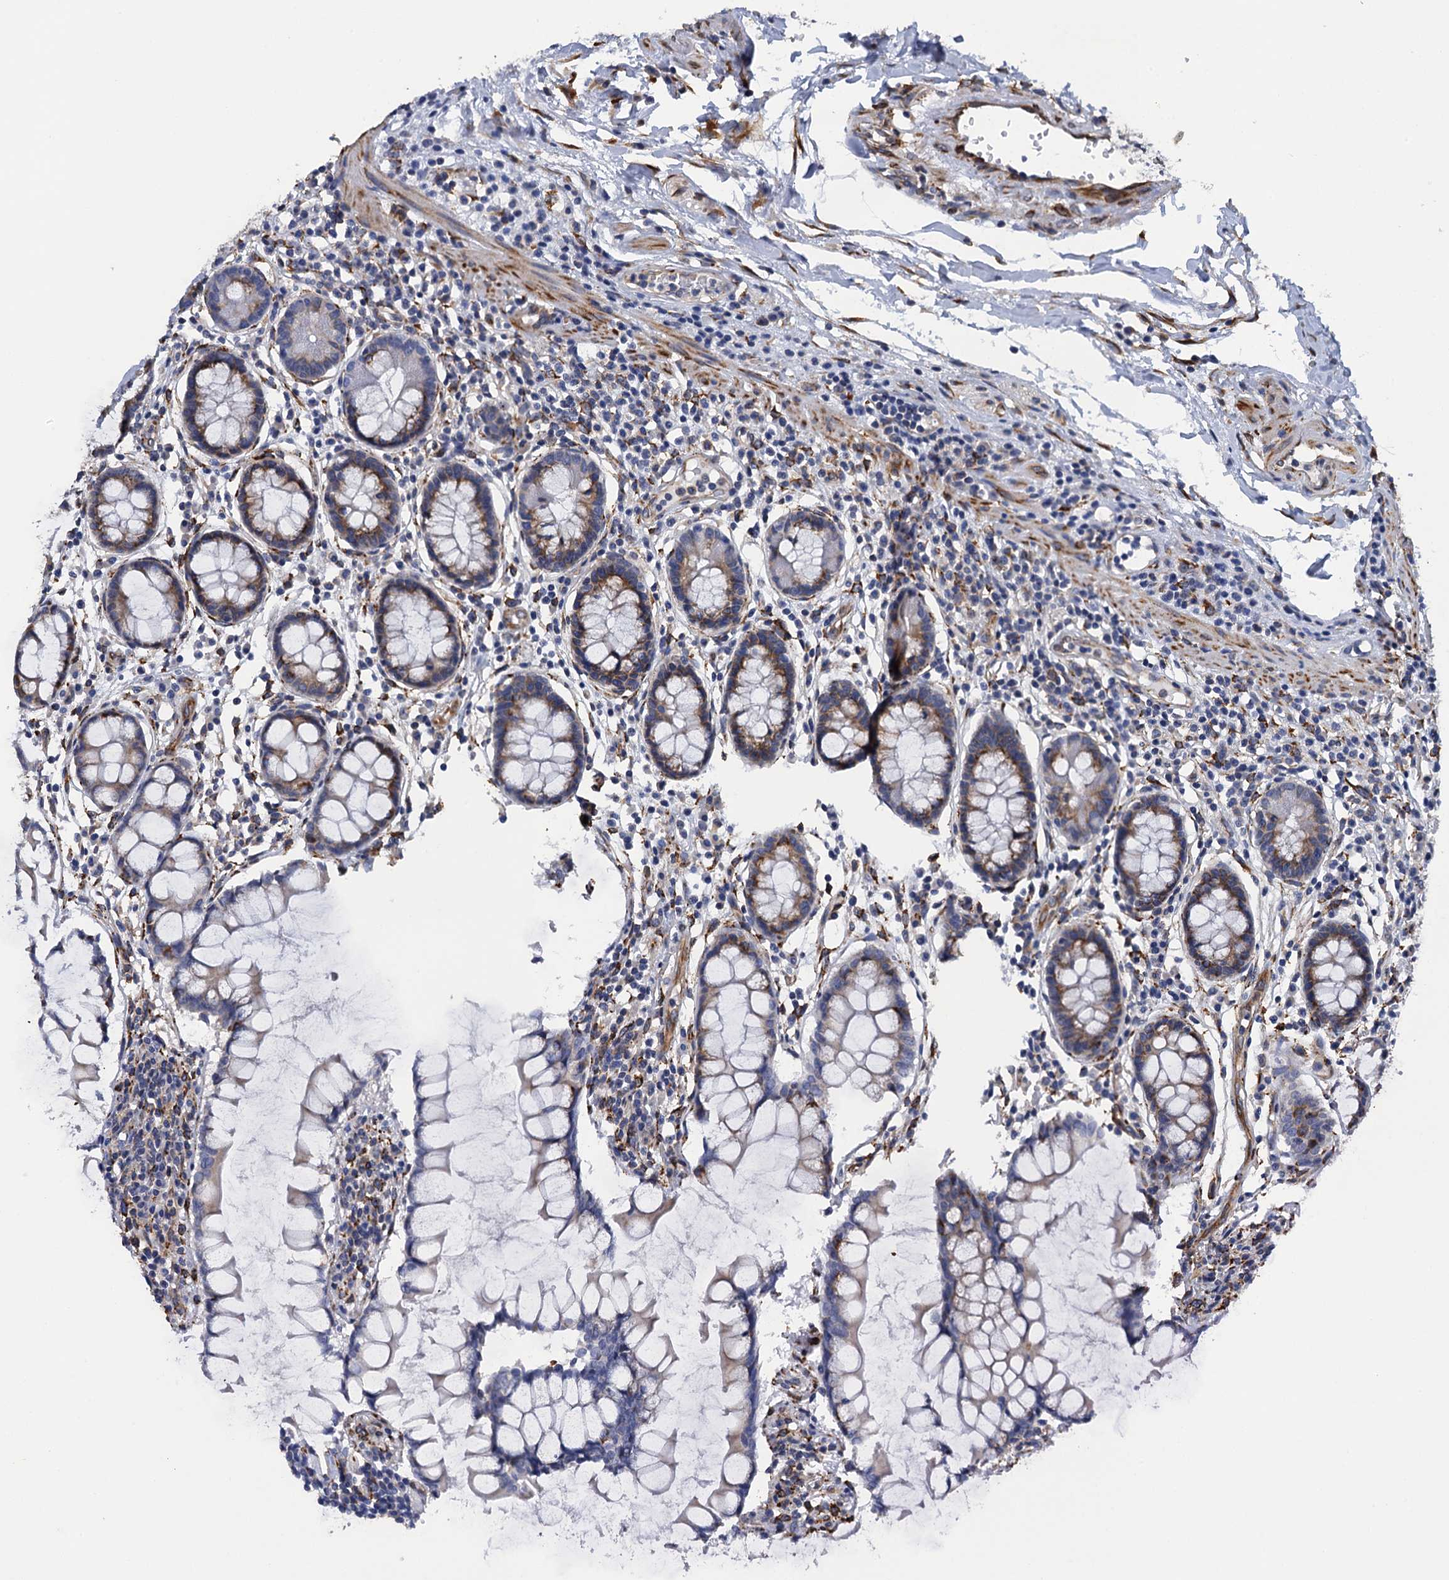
{"staining": {"intensity": "moderate", "quantity": ">75%", "location": "cytoplasmic/membranous"}, "tissue": "colon", "cell_type": "Endothelial cells", "image_type": "normal", "snomed": [{"axis": "morphology", "description": "Normal tissue, NOS"}, {"axis": "morphology", "description": "Adenocarcinoma, NOS"}, {"axis": "topography", "description": "Colon"}], "caption": "Immunohistochemical staining of benign colon displays >75% levels of moderate cytoplasmic/membranous protein staining in approximately >75% of endothelial cells.", "gene": "POGLUT3", "patient": {"sex": "female", "age": 55}}